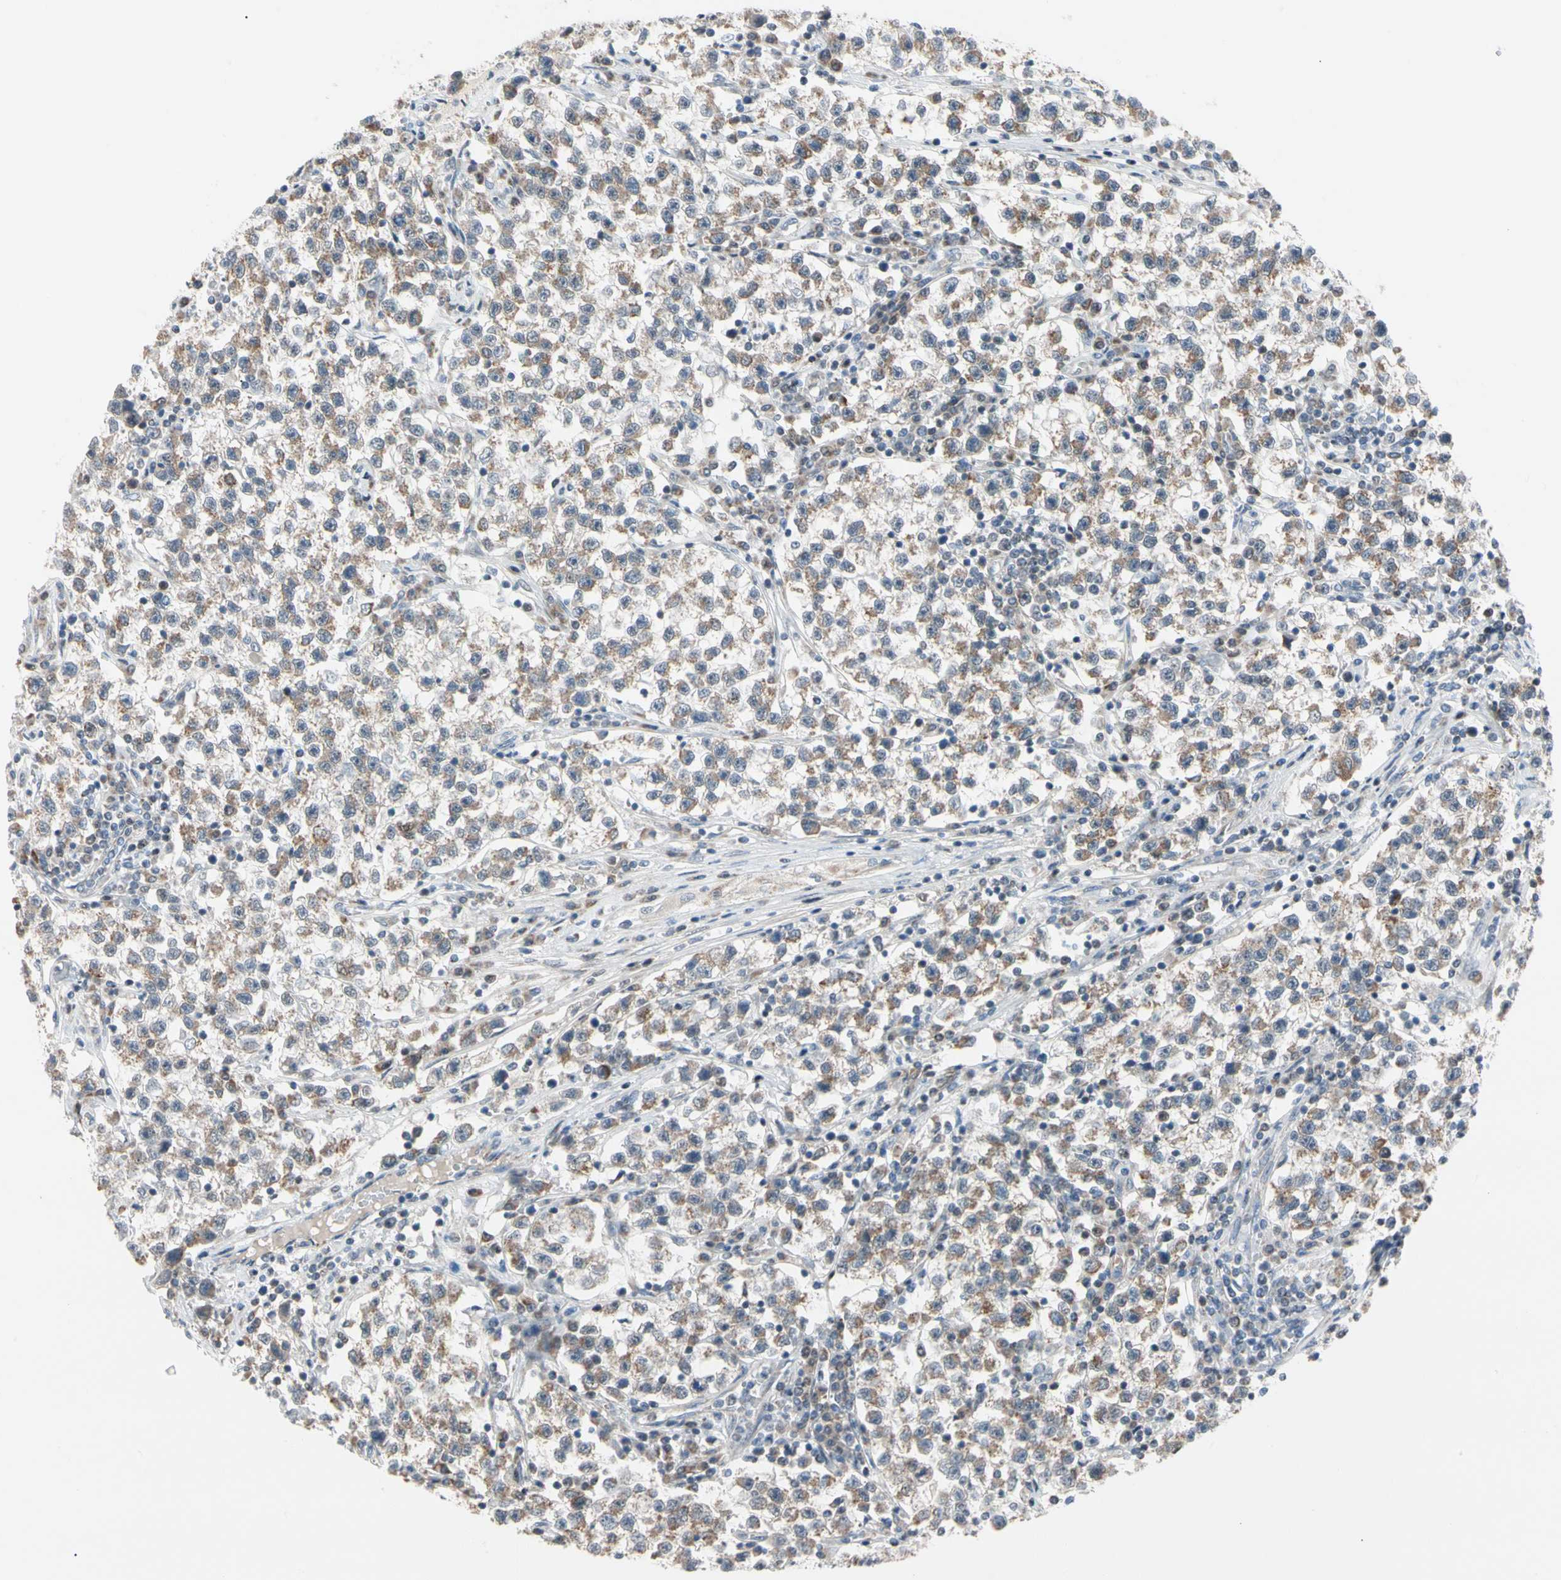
{"staining": {"intensity": "moderate", "quantity": ">75%", "location": "cytoplasmic/membranous"}, "tissue": "testis cancer", "cell_type": "Tumor cells", "image_type": "cancer", "snomed": [{"axis": "morphology", "description": "Seminoma, NOS"}, {"axis": "topography", "description": "Testis"}], "caption": "A medium amount of moderate cytoplasmic/membranous expression is identified in approximately >75% of tumor cells in testis seminoma tissue. (DAB IHC with brightfield microscopy, high magnification).", "gene": "MARK1", "patient": {"sex": "male", "age": 22}}